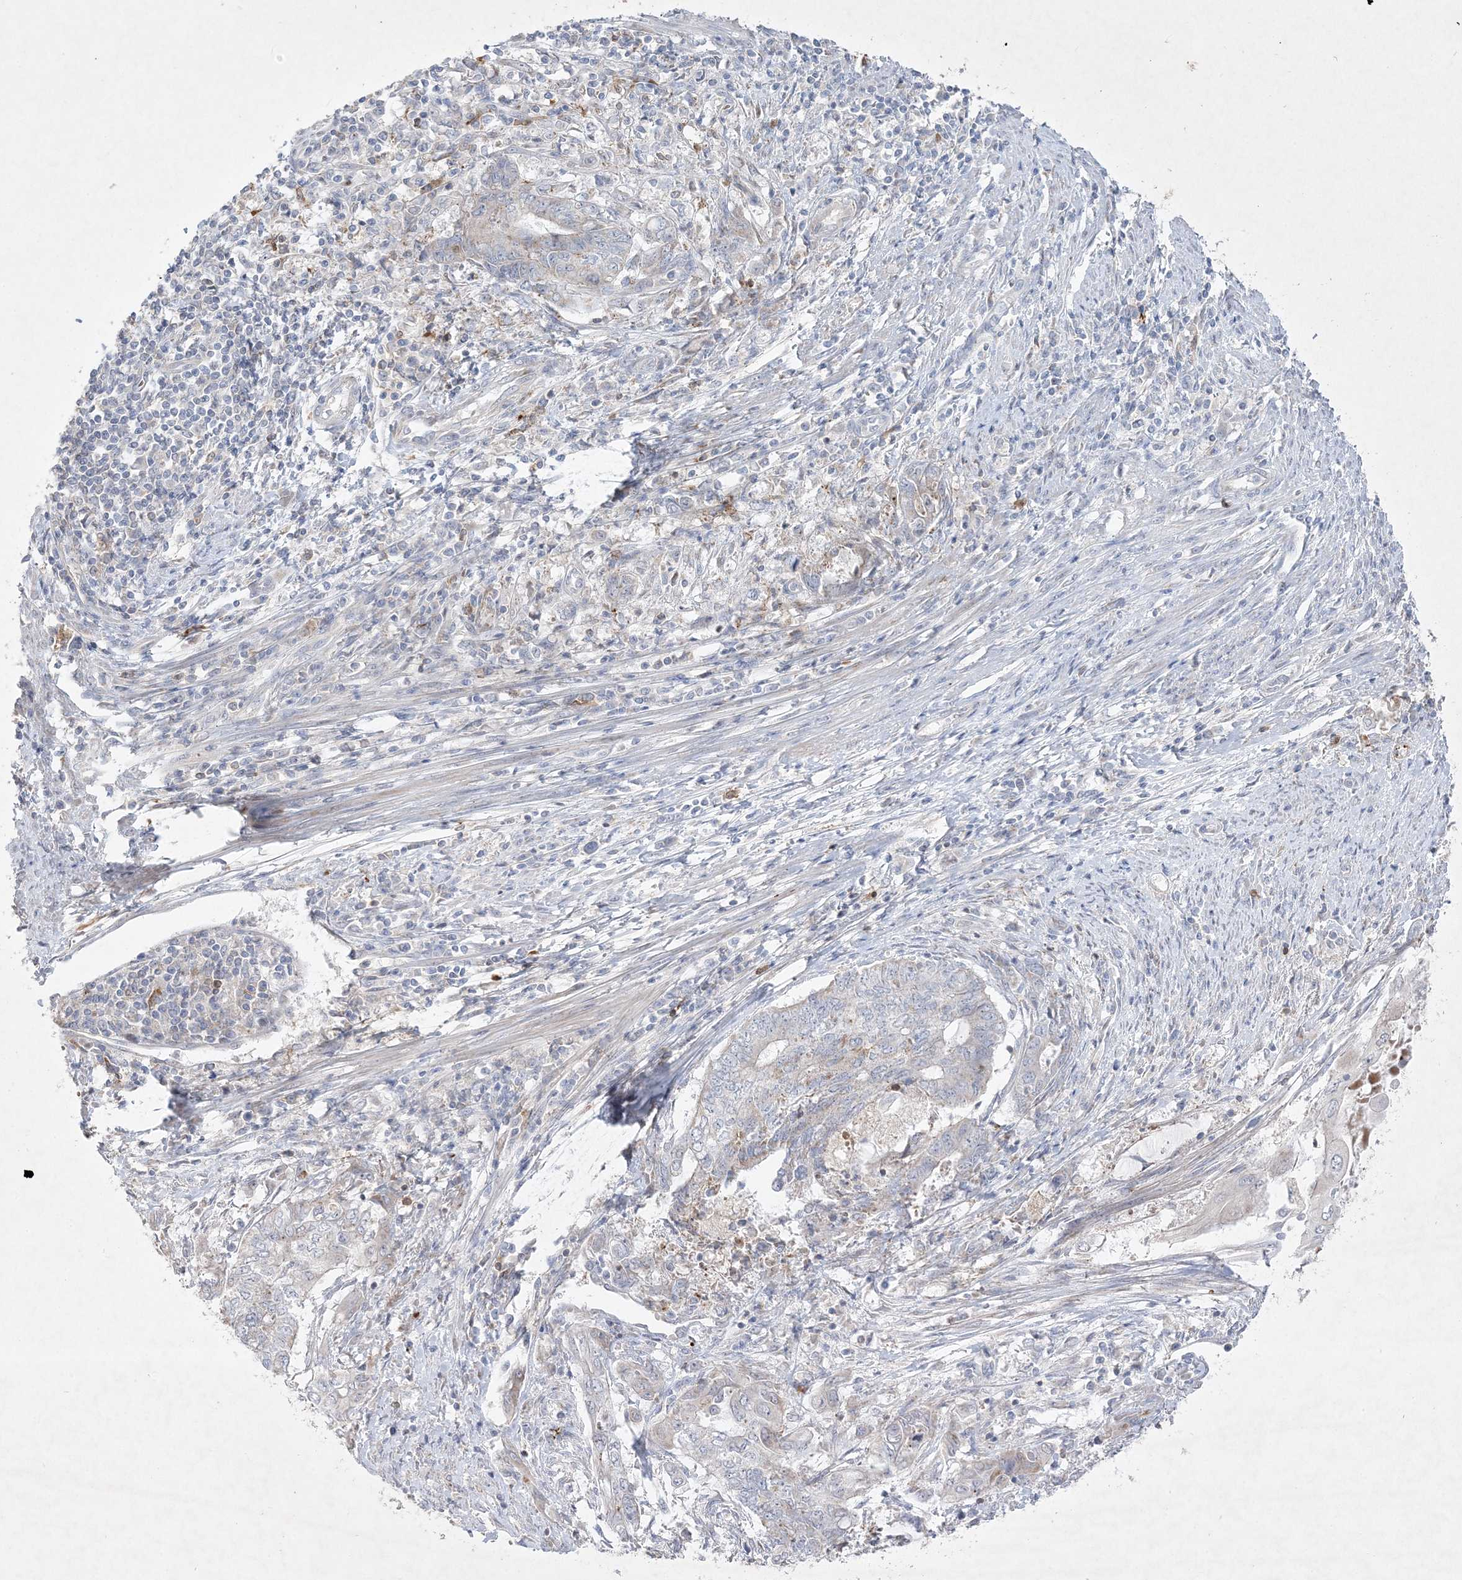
{"staining": {"intensity": "negative", "quantity": "none", "location": "none"}, "tissue": "endometrial cancer", "cell_type": "Tumor cells", "image_type": "cancer", "snomed": [{"axis": "morphology", "description": "Adenocarcinoma, NOS"}, {"axis": "topography", "description": "Uterus"}, {"axis": "topography", "description": "Endometrium"}], "caption": "Adenocarcinoma (endometrial) was stained to show a protein in brown. There is no significant expression in tumor cells. (IHC, brightfield microscopy, high magnification).", "gene": "CLNK", "patient": {"sex": "female", "age": 70}}